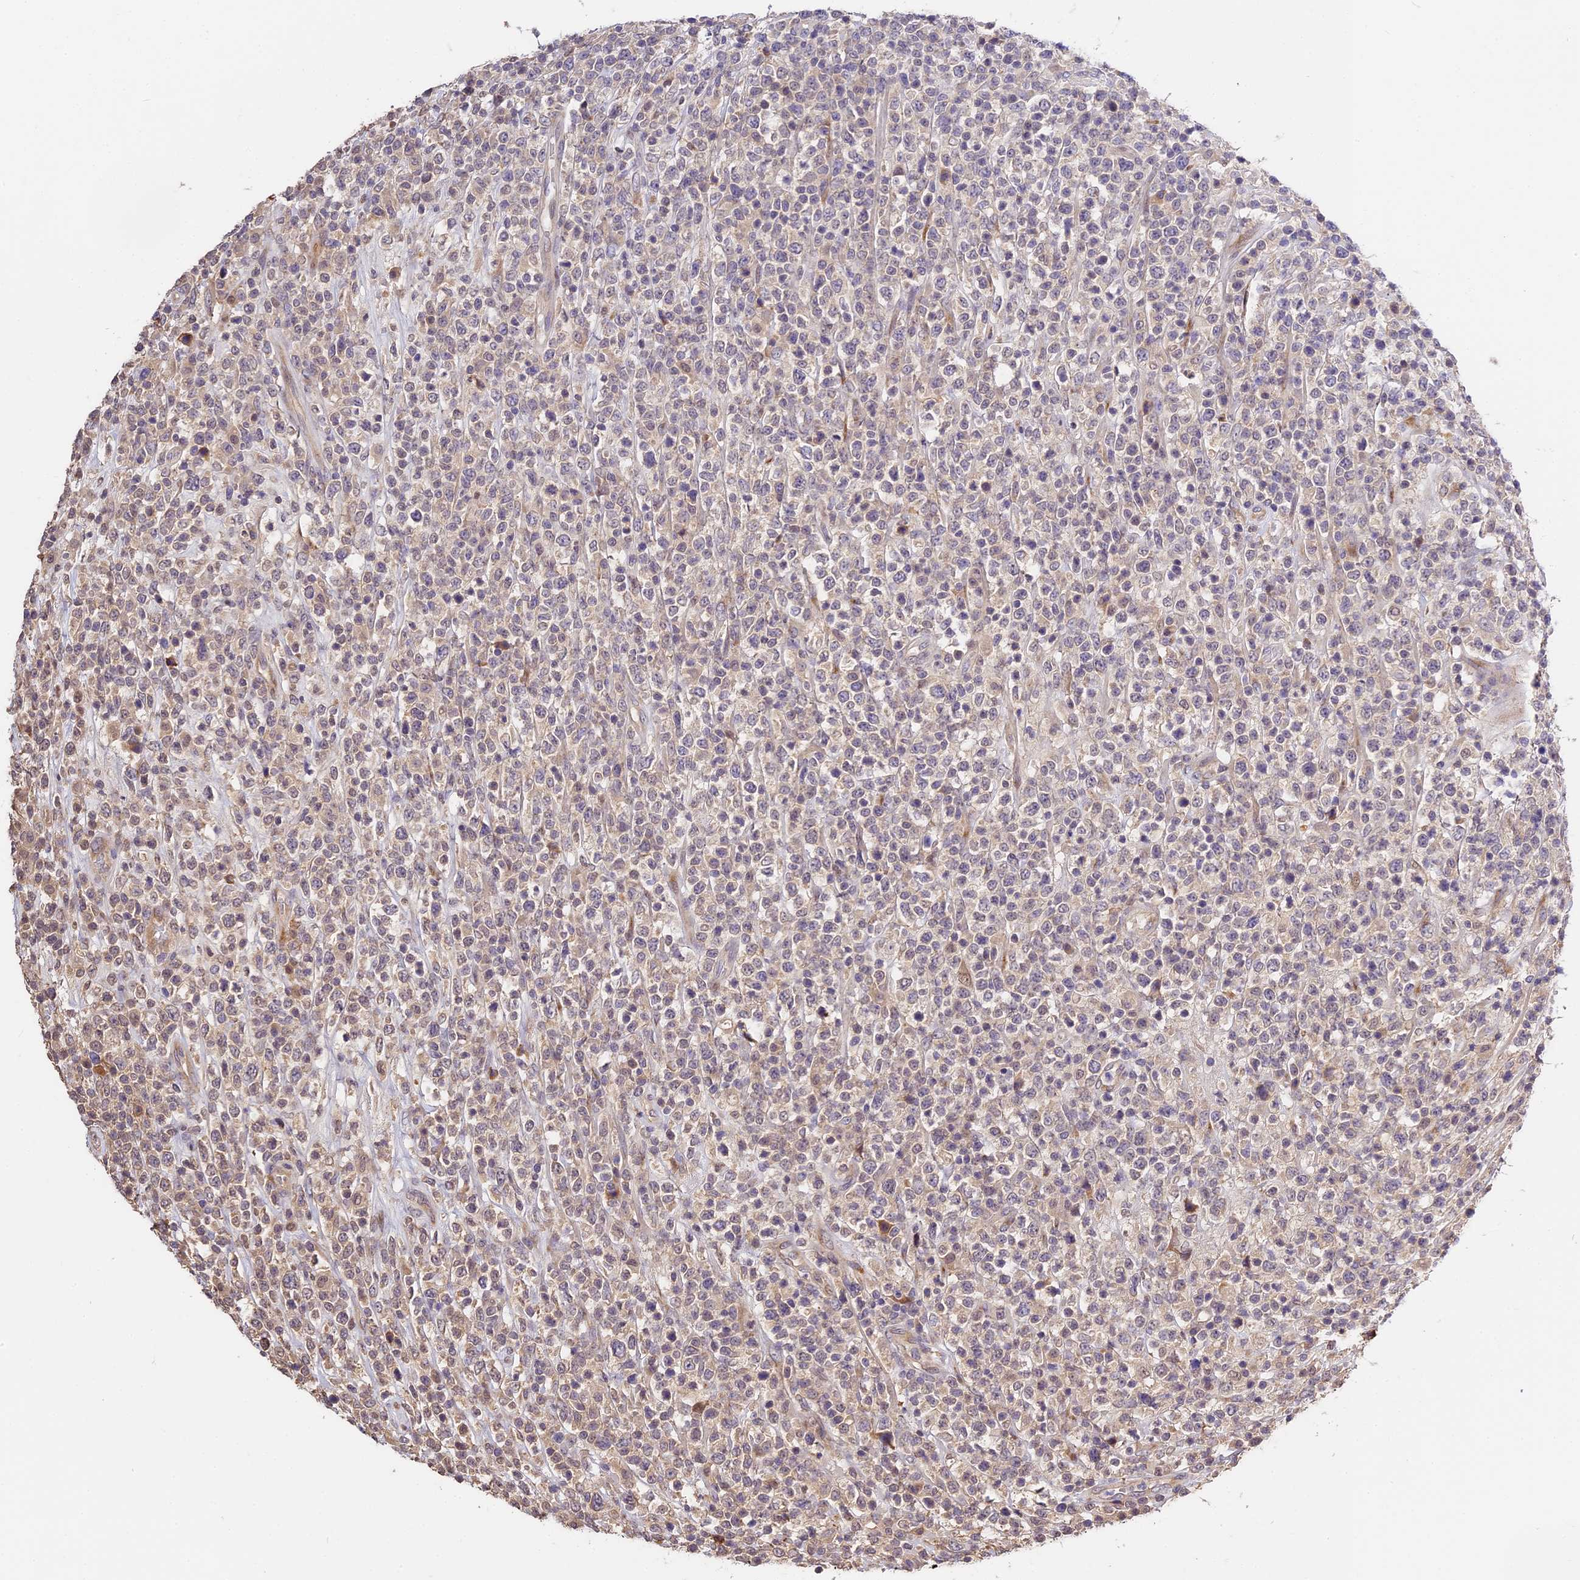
{"staining": {"intensity": "weak", "quantity": "<25%", "location": "cytoplasmic/membranous"}, "tissue": "lymphoma", "cell_type": "Tumor cells", "image_type": "cancer", "snomed": [{"axis": "morphology", "description": "Malignant lymphoma, non-Hodgkin's type, High grade"}, {"axis": "topography", "description": "Colon"}], "caption": "Immunohistochemistry (IHC) of lymphoma demonstrates no positivity in tumor cells.", "gene": "BSCL2", "patient": {"sex": "female", "age": 53}}